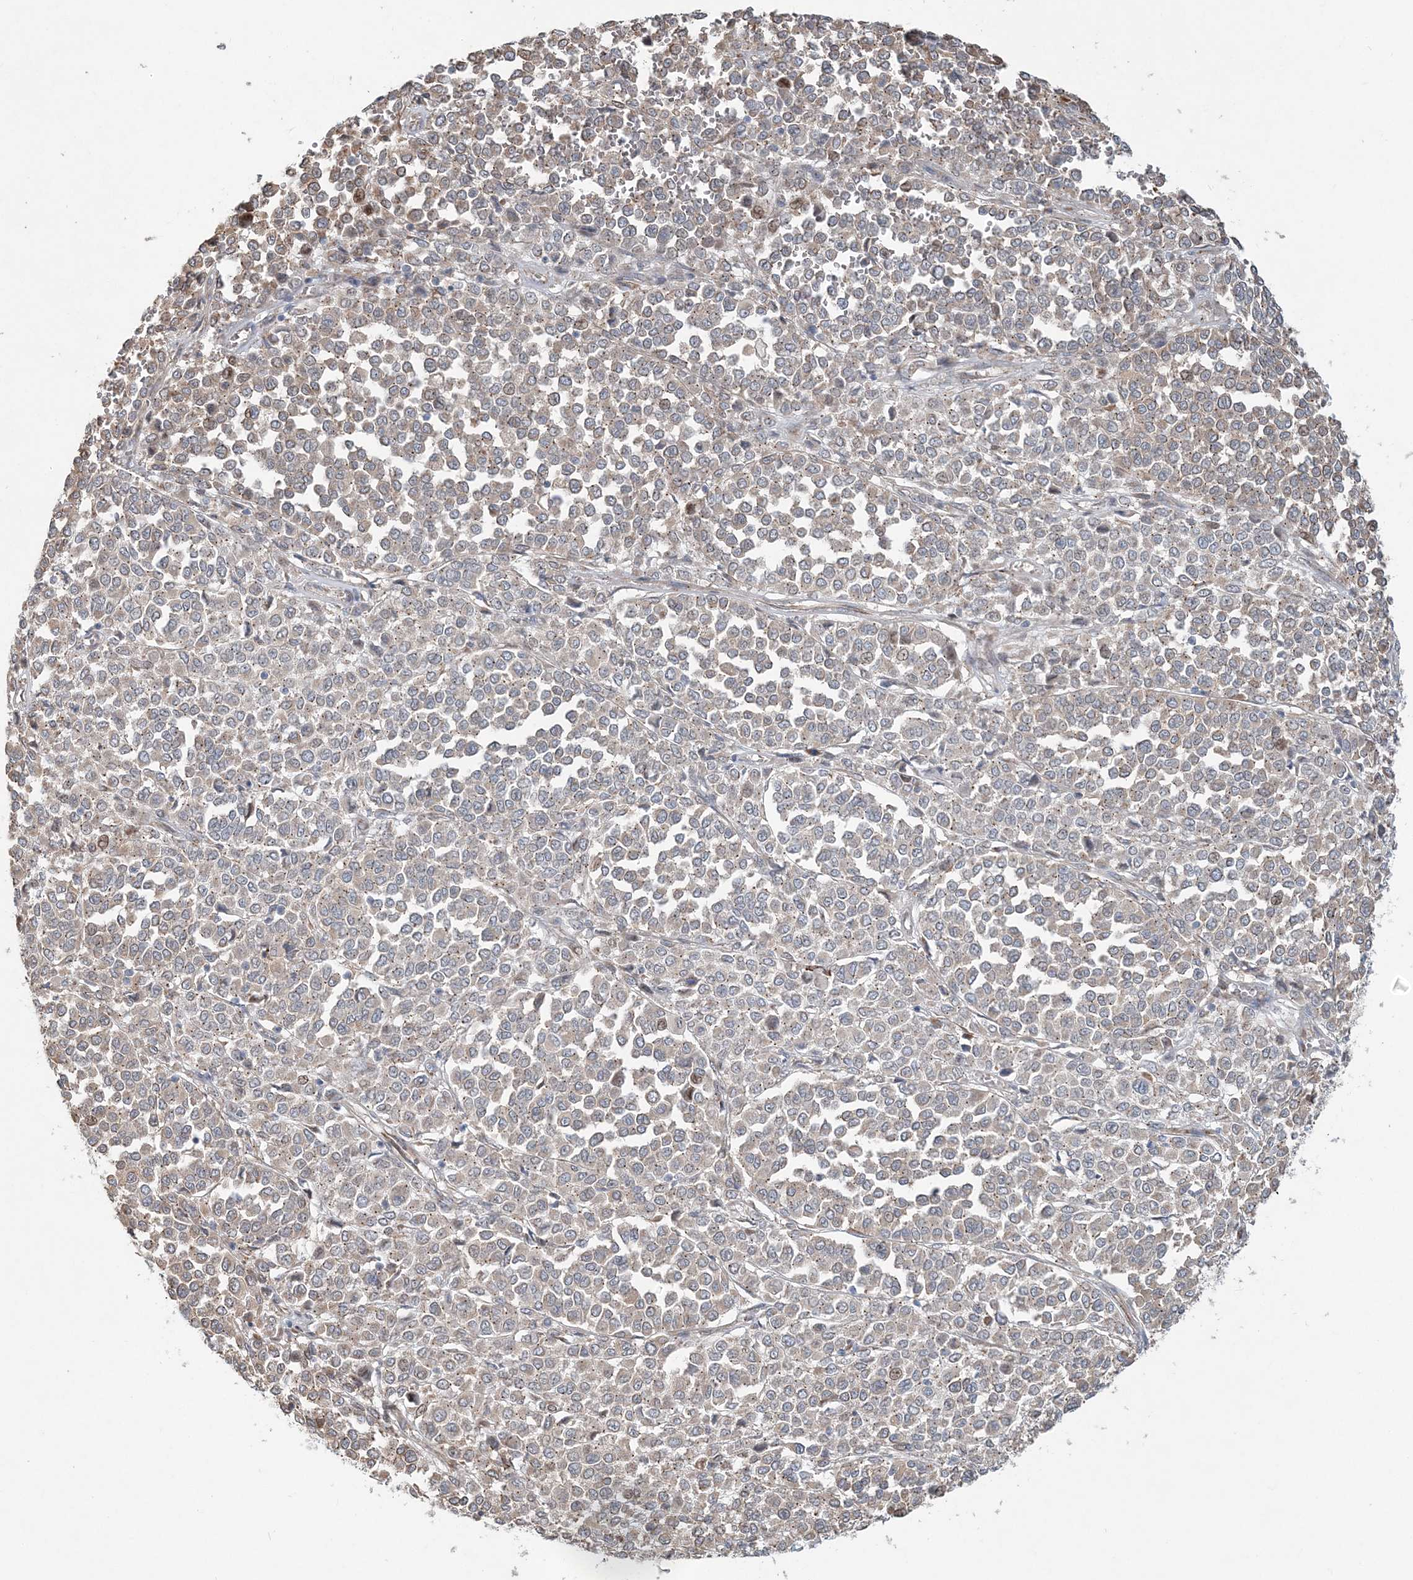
{"staining": {"intensity": "weak", "quantity": "25%-75%", "location": "cytoplasmic/membranous"}, "tissue": "melanoma", "cell_type": "Tumor cells", "image_type": "cancer", "snomed": [{"axis": "morphology", "description": "Malignant melanoma, Metastatic site"}, {"axis": "topography", "description": "Pancreas"}], "caption": "Immunohistochemistry of human melanoma shows low levels of weak cytoplasmic/membranous positivity in about 25%-75% of tumor cells.", "gene": "CXXC5", "patient": {"sex": "female", "age": 30}}